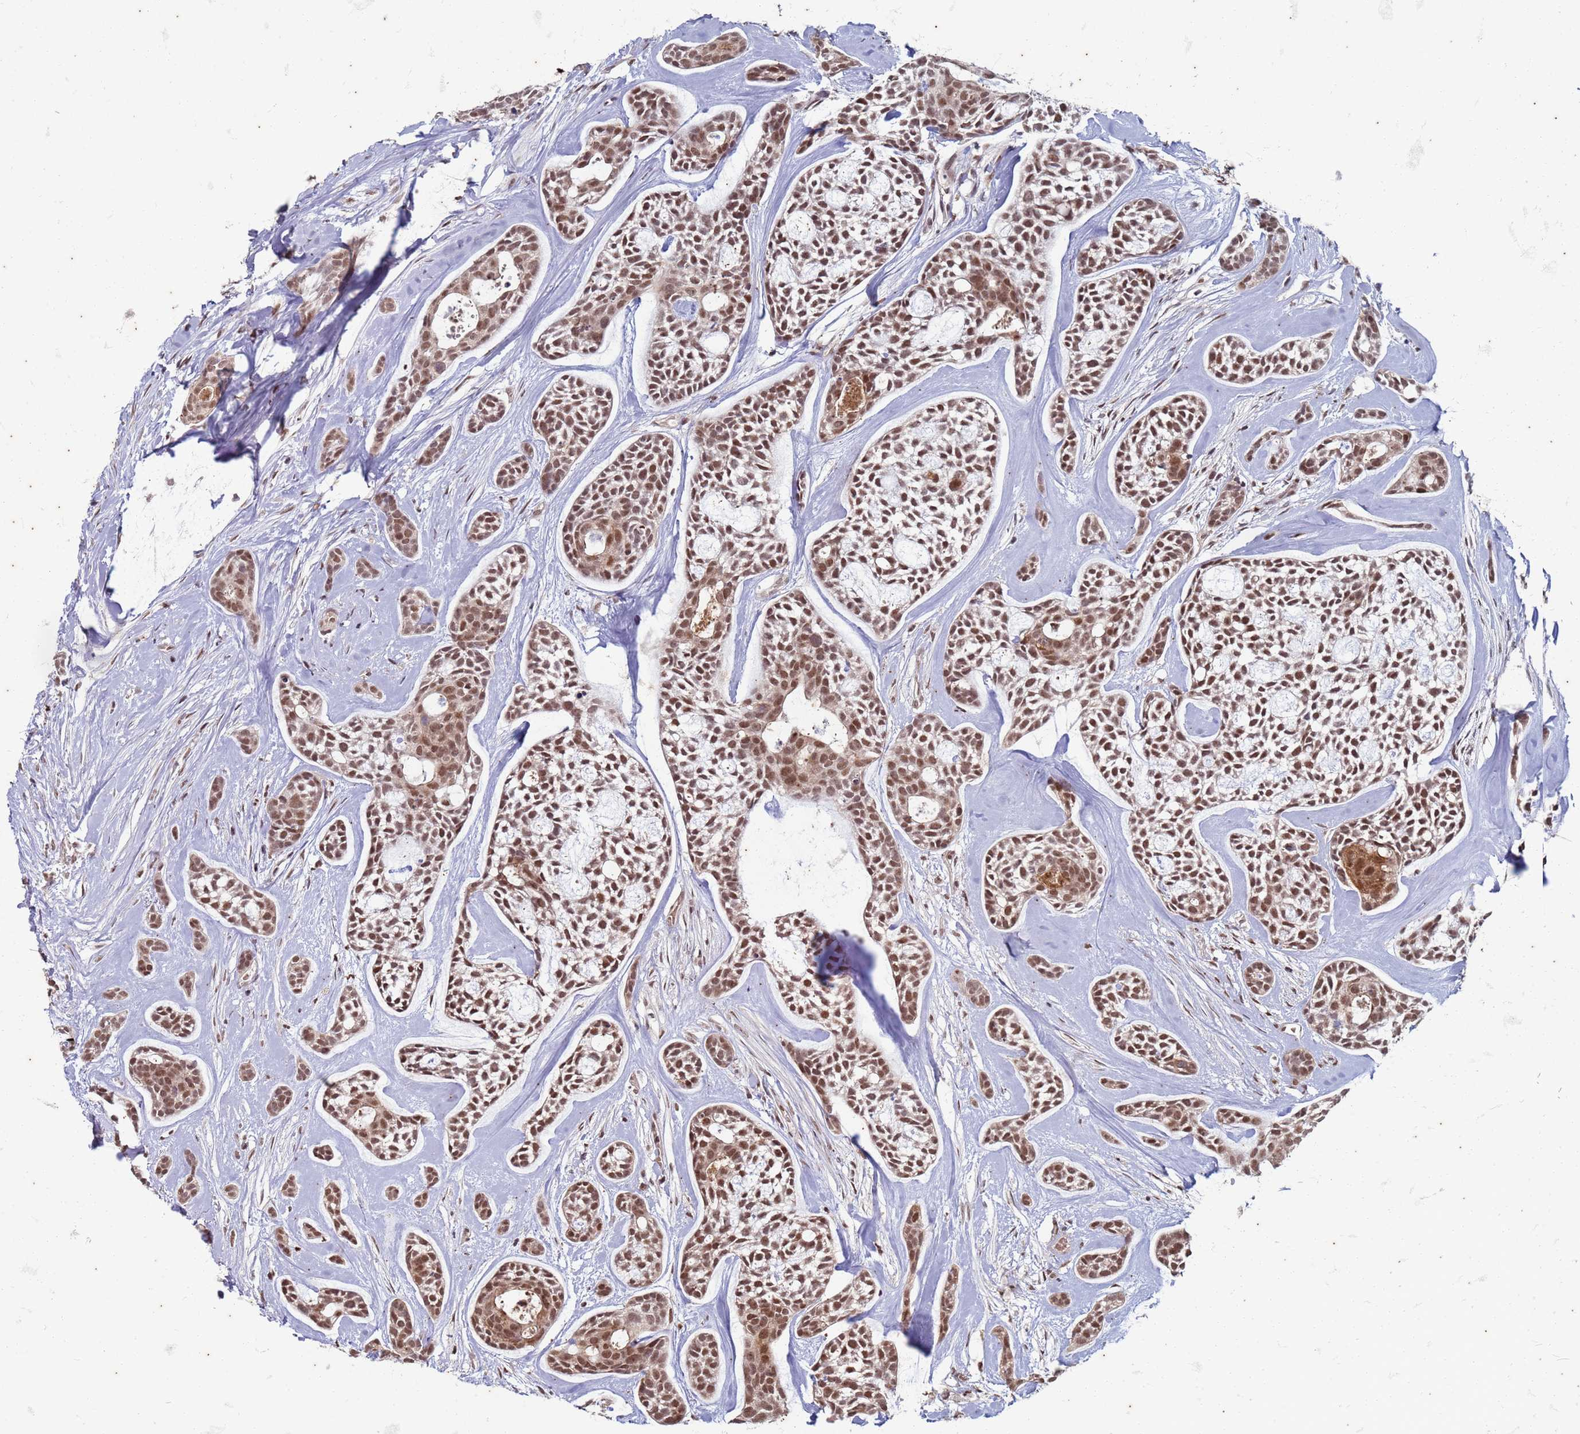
{"staining": {"intensity": "moderate", "quantity": ">75%", "location": "nuclear"}, "tissue": "head and neck cancer", "cell_type": "Tumor cells", "image_type": "cancer", "snomed": [{"axis": "morphology", "description": "Adenocarcinoma, NOS"}, {"axis": "topography", "description": "Subcutis"}, {"axis": "topography", "description": "Head-Neck"}], "caption": "Brown immunohistochemical staining in human head and neck cancer (adenocarcinoma) displays moderate nuclear expression in about >75% of tumor cells.", "gene": "TRMT6", "patient": {"sex": "female", "age": 73}}